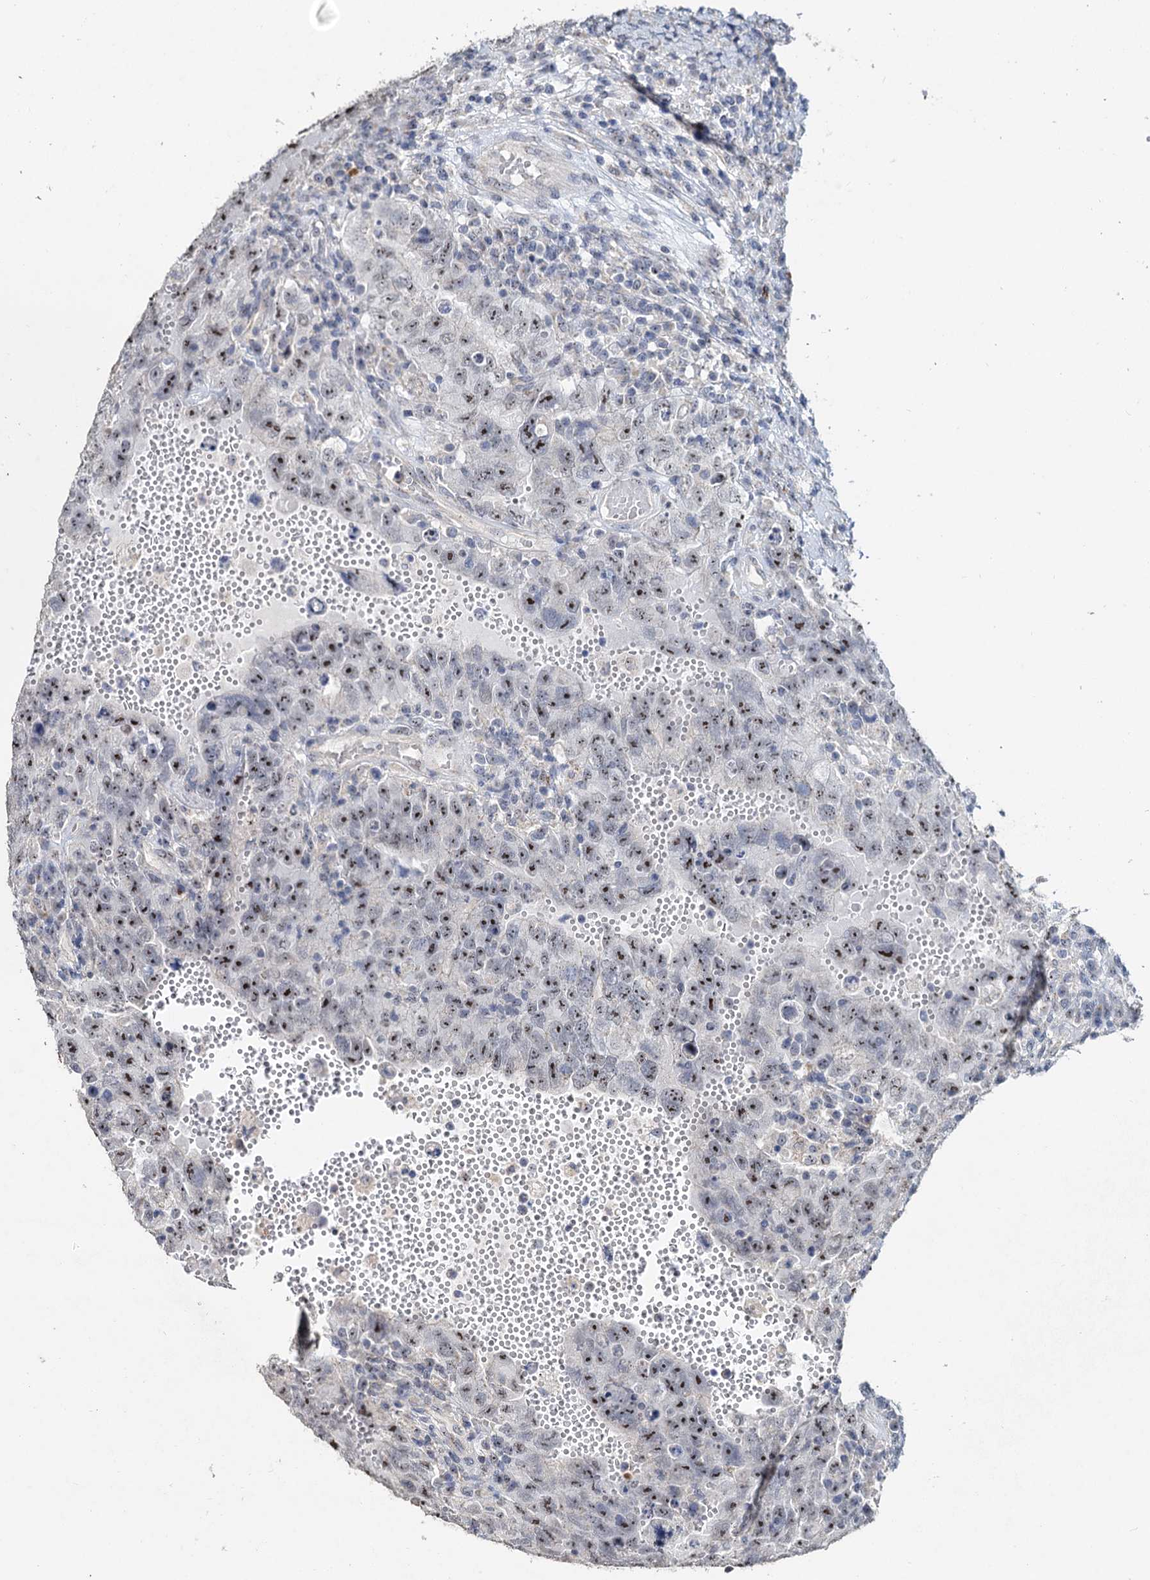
{"staining": {"intensity": "moderate", "quantity": ">75%", "location": "nuclear"}, "tissue": "testis cancer", "cell_type": "Tumor cells", "image_type": "cancer", "snomed": [{"axis": "morphology", "description": "Carcinoma, Embryonal, NOS"}, {"axis": "topography", "description": "Testis"}], "caption": "The immunohistochemical stain labels moderate nuclear staining in tumor cells of embryonal carcinoma (testis) tissue. (DAB (3,3'-diaminobenzidine) IHC with brightfield microscopy, high magnification).", "gene": "C2CD3", "patient": {"sex": "male", "age": 26}}